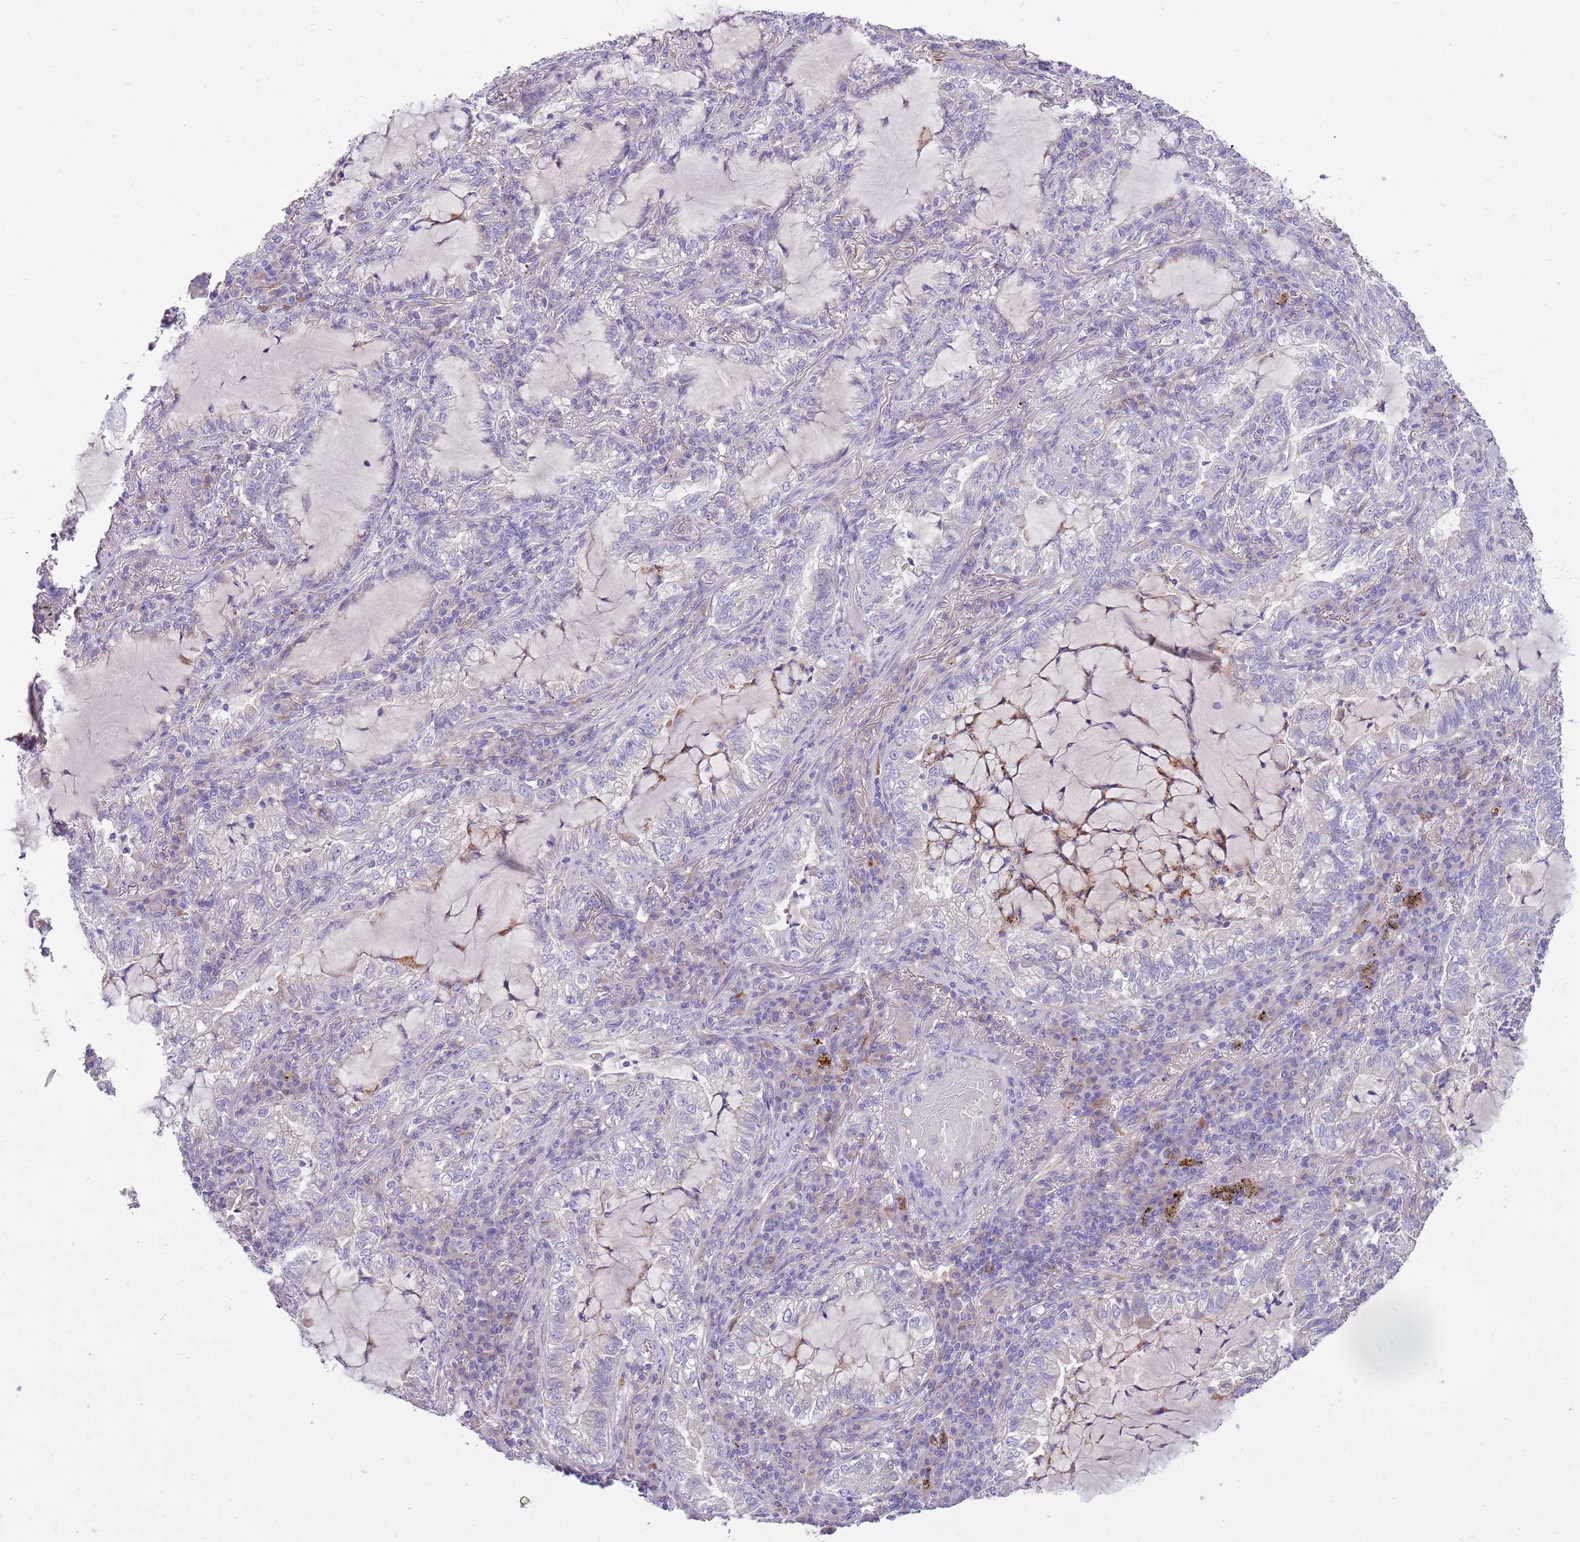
{"staining": {"intensity": "negative", "quantity": "none", "location": "none"}, "tissue": "lung cancer", "cell_type": "Tumor cells", "image_type": "cancer", "snomed": [{"axis": "morphology", "description": "Adenocarcinoma, NOS"}, {"axis": "topography", "description": "Lung"}], "caption": "IHC micrograph of adenocarcinoma (lung) stained for a protein (brown), which demonstrates no staining in tumor cells.", "gene": "NTN4", "patient": {"sex": "female", "age": 73}}